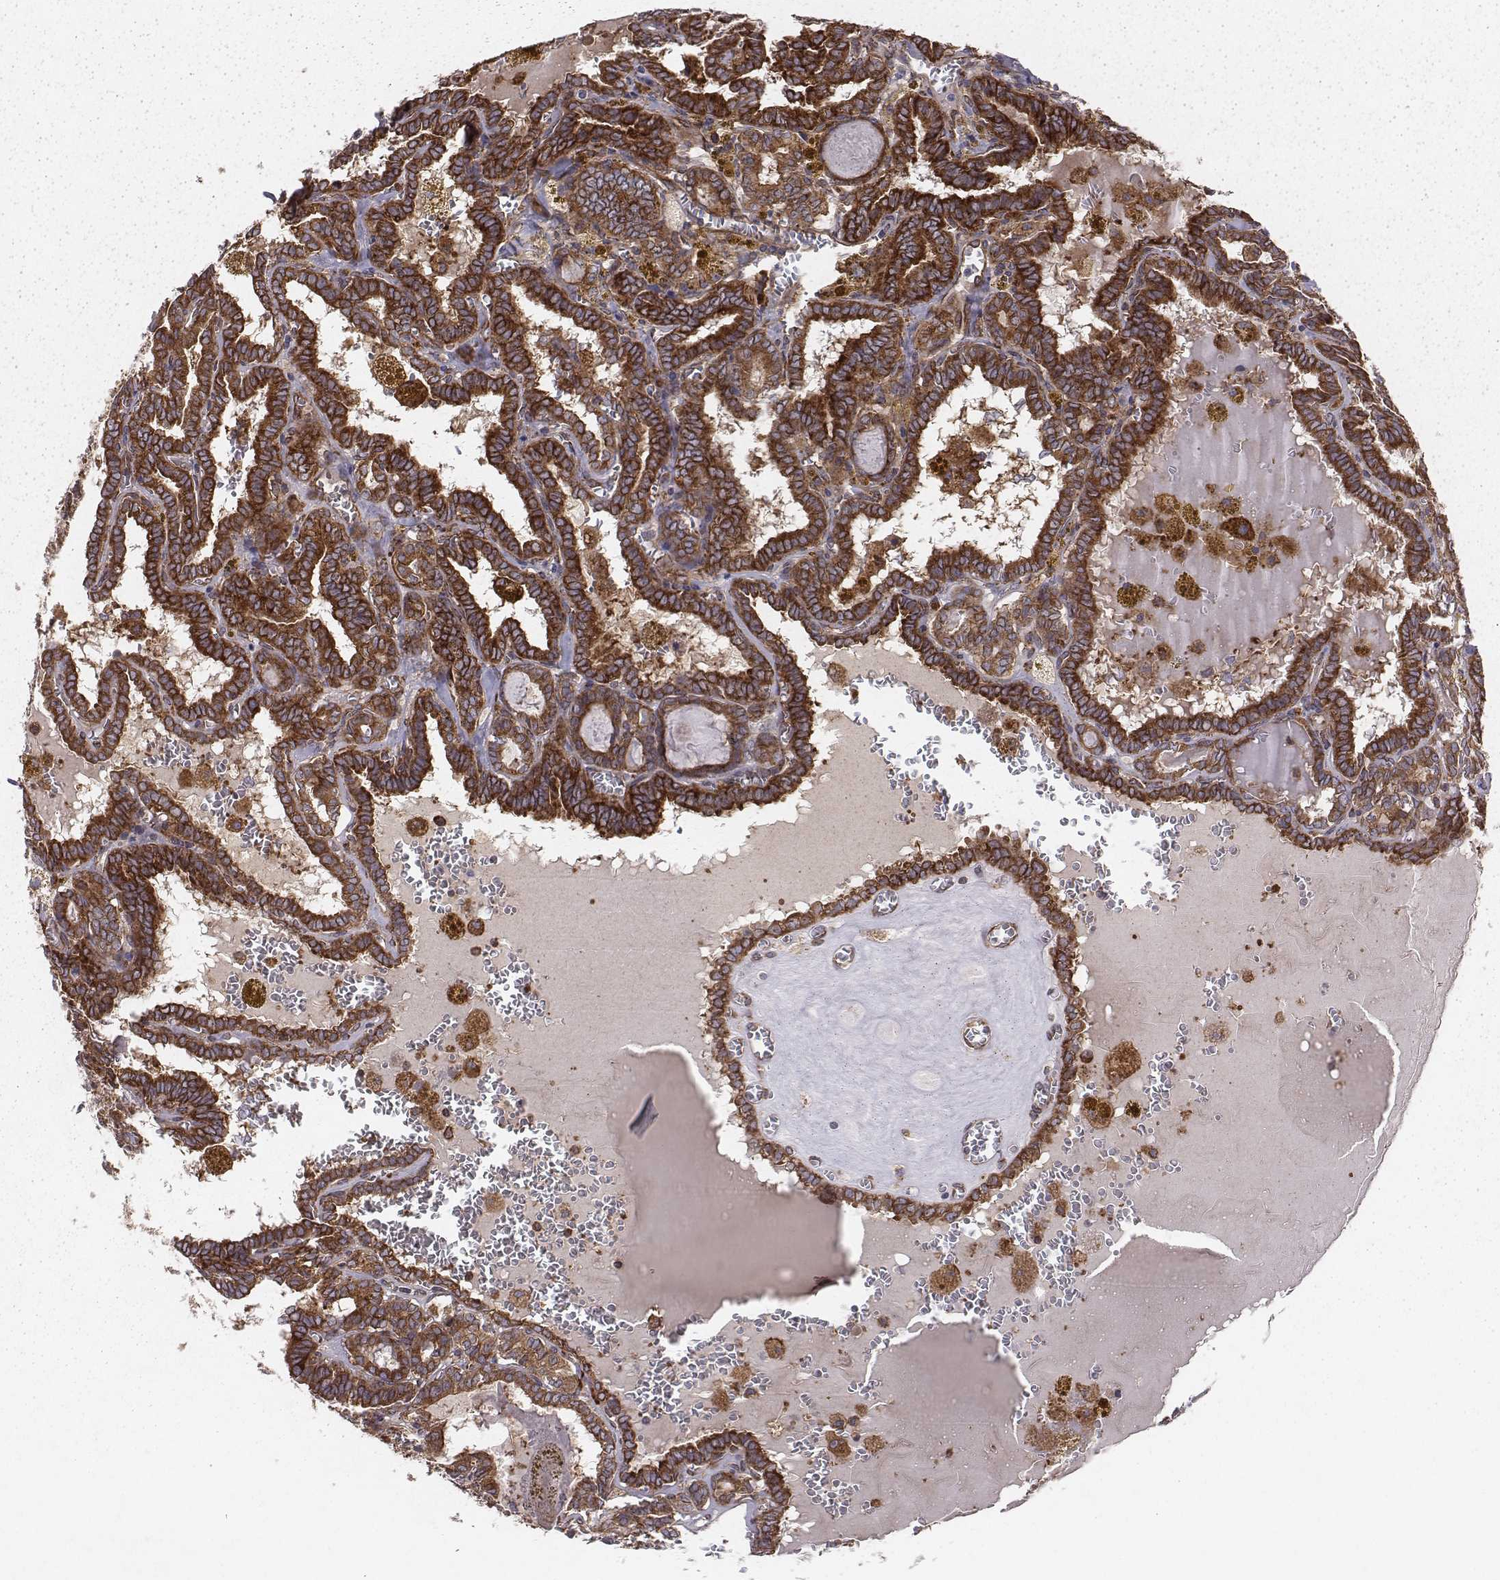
{"staining": {"intensity": "strong", "quantity": ">75%", "location": "cytoplasmic/membranous"}, "tissue": "thyroid cancer", "cell_type": "Tumor cells", "image_type": "cancer", "snomed": [{"axis": "morphology", "description": "Papillary adenocarcinoma, NOS"}, {"axis": "topography", "description": "Thyroid gland"}], "caption": "Thyroid cancer was stained to show a protein in brown. There is high levels of strong cytoplasmic/membranous positivity in approximately >75% of tumor cells.", "gene": "TXLNA", "patient": {"sex": "female", "age": 39}}